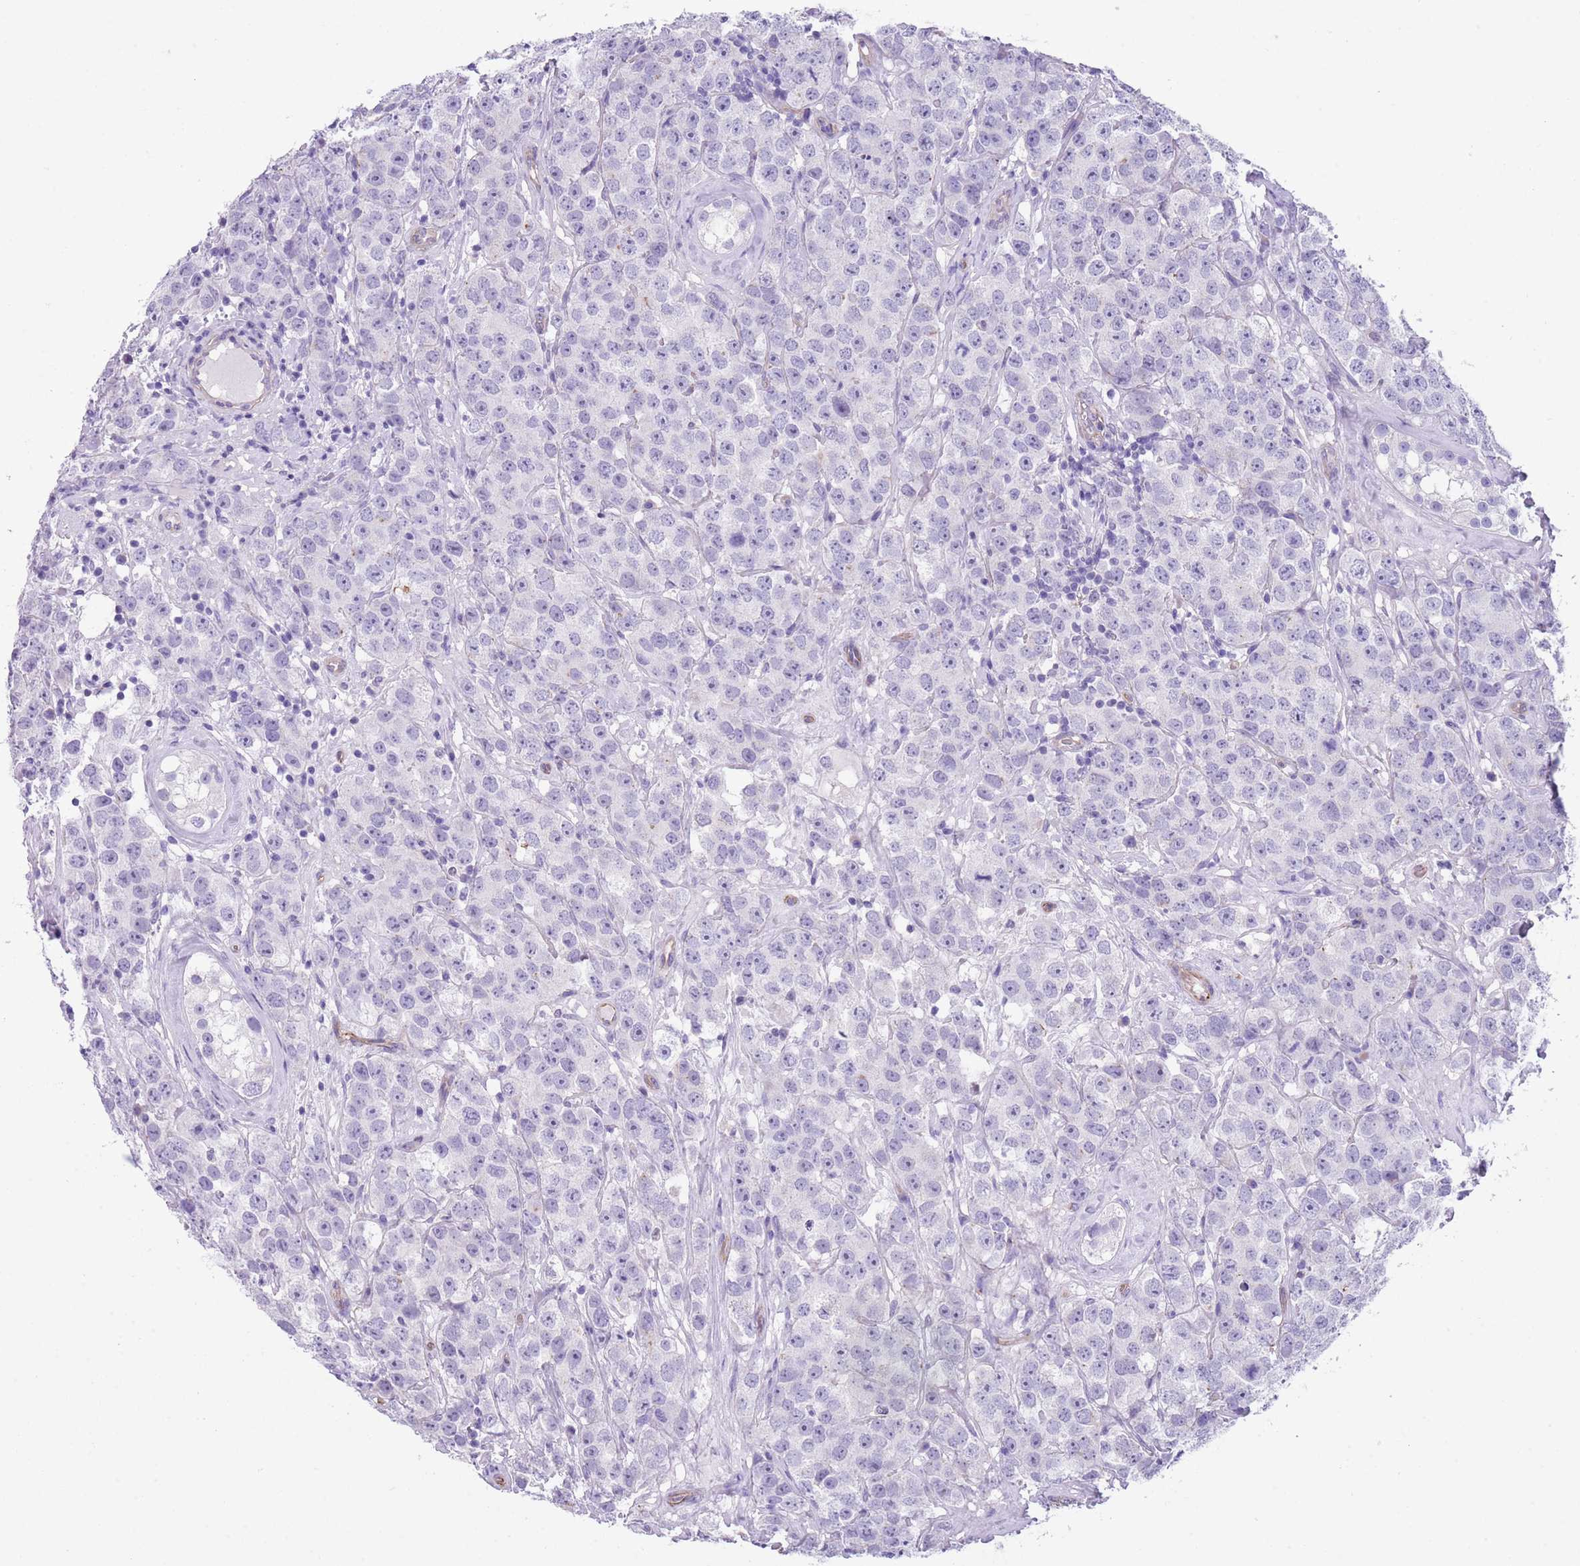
{"staining": {"intensity": "negative", "quantity": "none", "location": "none"}, "tissue": "testis cancer", "cell_type": "Tumor cells", "image_type": "cancer", "snomed": [{"axis": "morphology", "description": "Seminoma, NOS"}, {"axis": "topography", "description": "Testis"}], "caption": "This is an IHC micrograph of human testis seminoma. There is no positivity in tumor cells.", "gene": "TSGA13", "patient": {"sex": "male", "age": 28}}